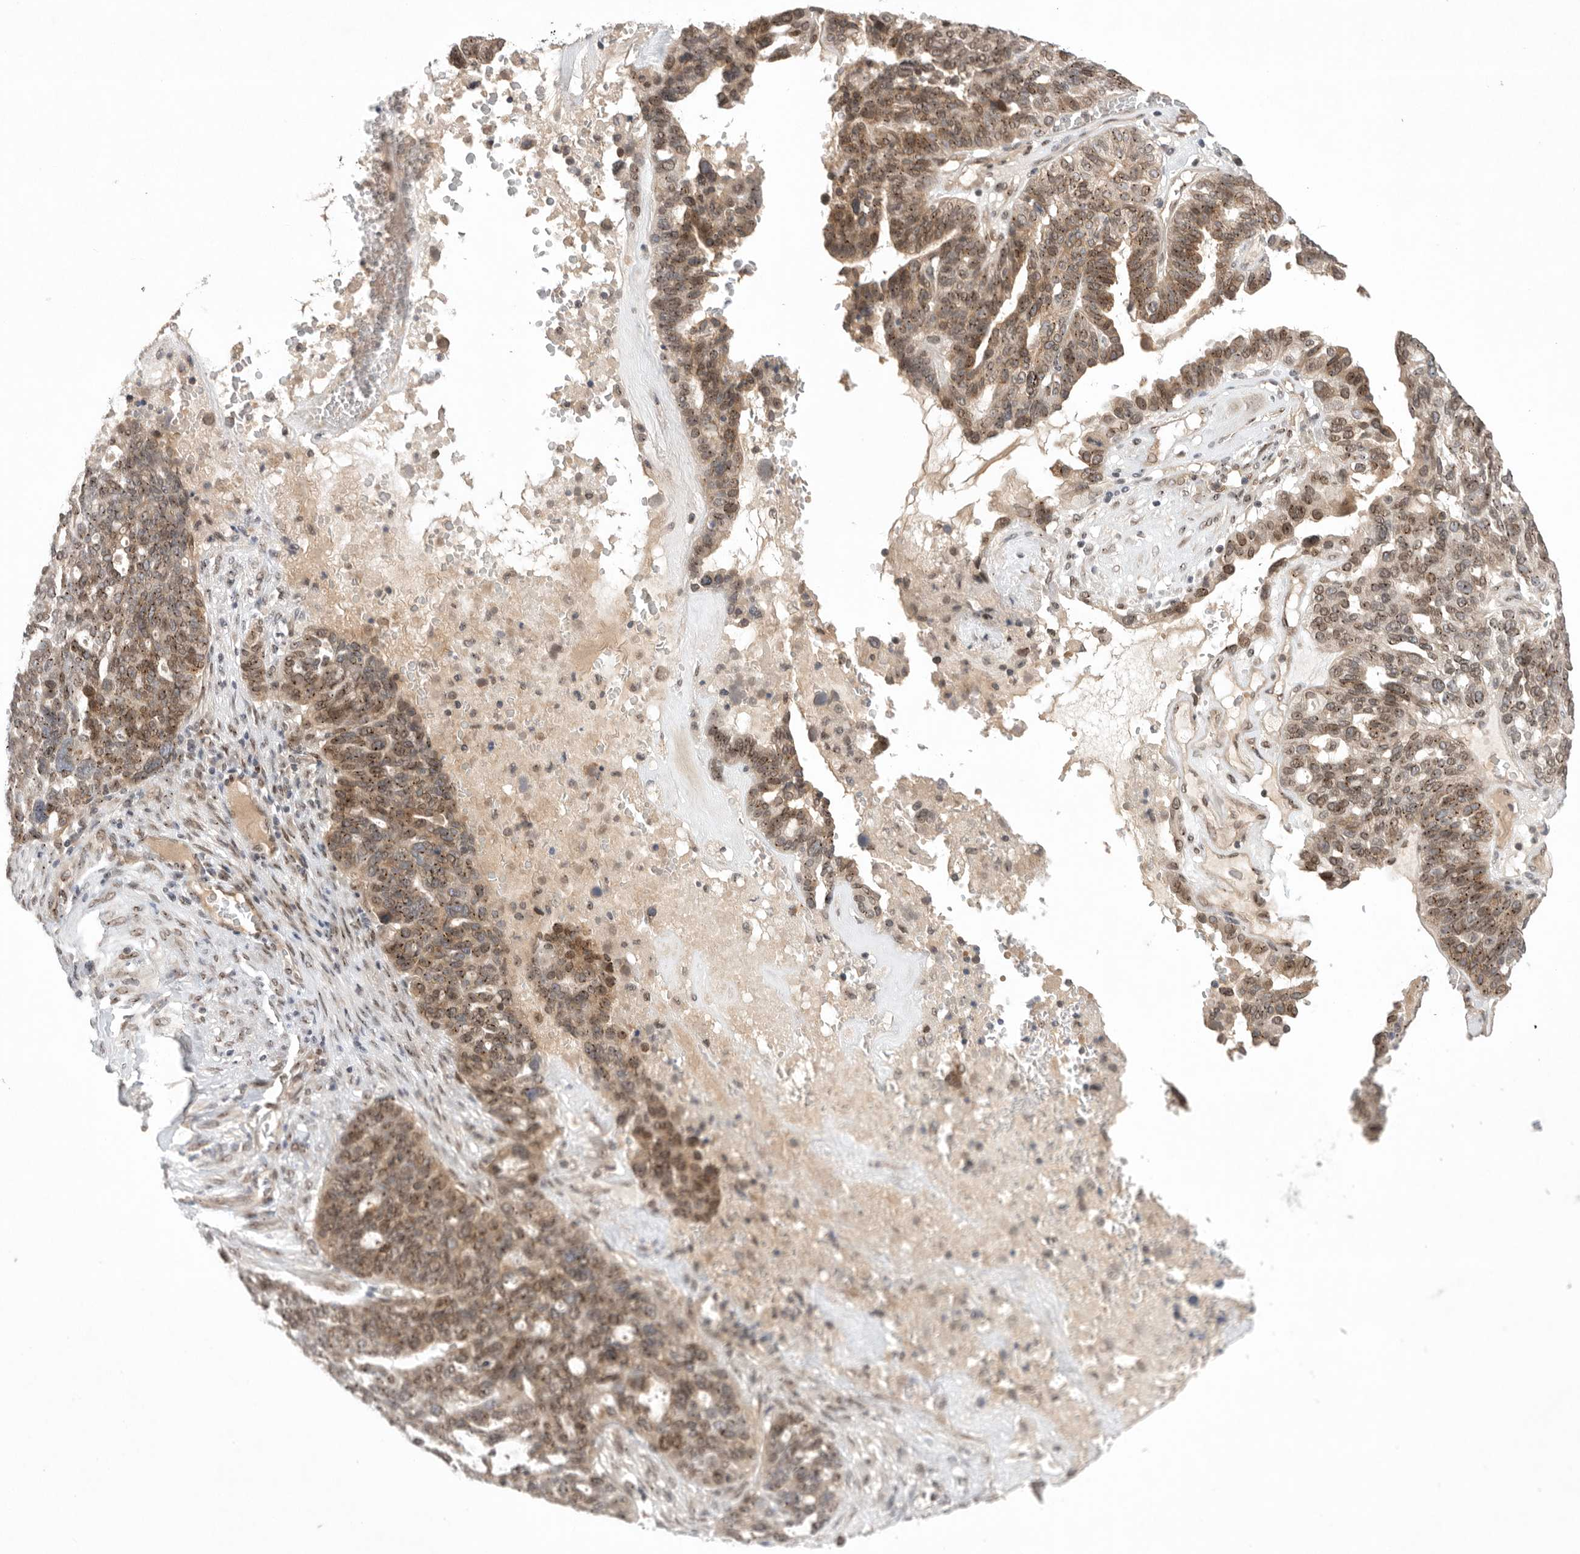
{"staining": {"intensity": "moderate", "quantity": ">75%", "location": "cytoplasmic/membranous,nuclear"}, "tissue": "ovarian cancer", "cell_type": "Tumor cells", "image_type": "cancer", "snomed": [{"axis": "morphology", "description": "Cystadenocarcinoma, serous, NOS"}, {"axis": "topography", "description": "Ovary"}], "caption": "The histopathology image displays staining of ovarian cancer (serous cystadenocarcinoma), revealing moderate cytoplasmic/membranous and nuclear protein staining (brown color) within tumor cells.", "gene": "LEMD3", "patient": {"sex": "female", "age": 59}}